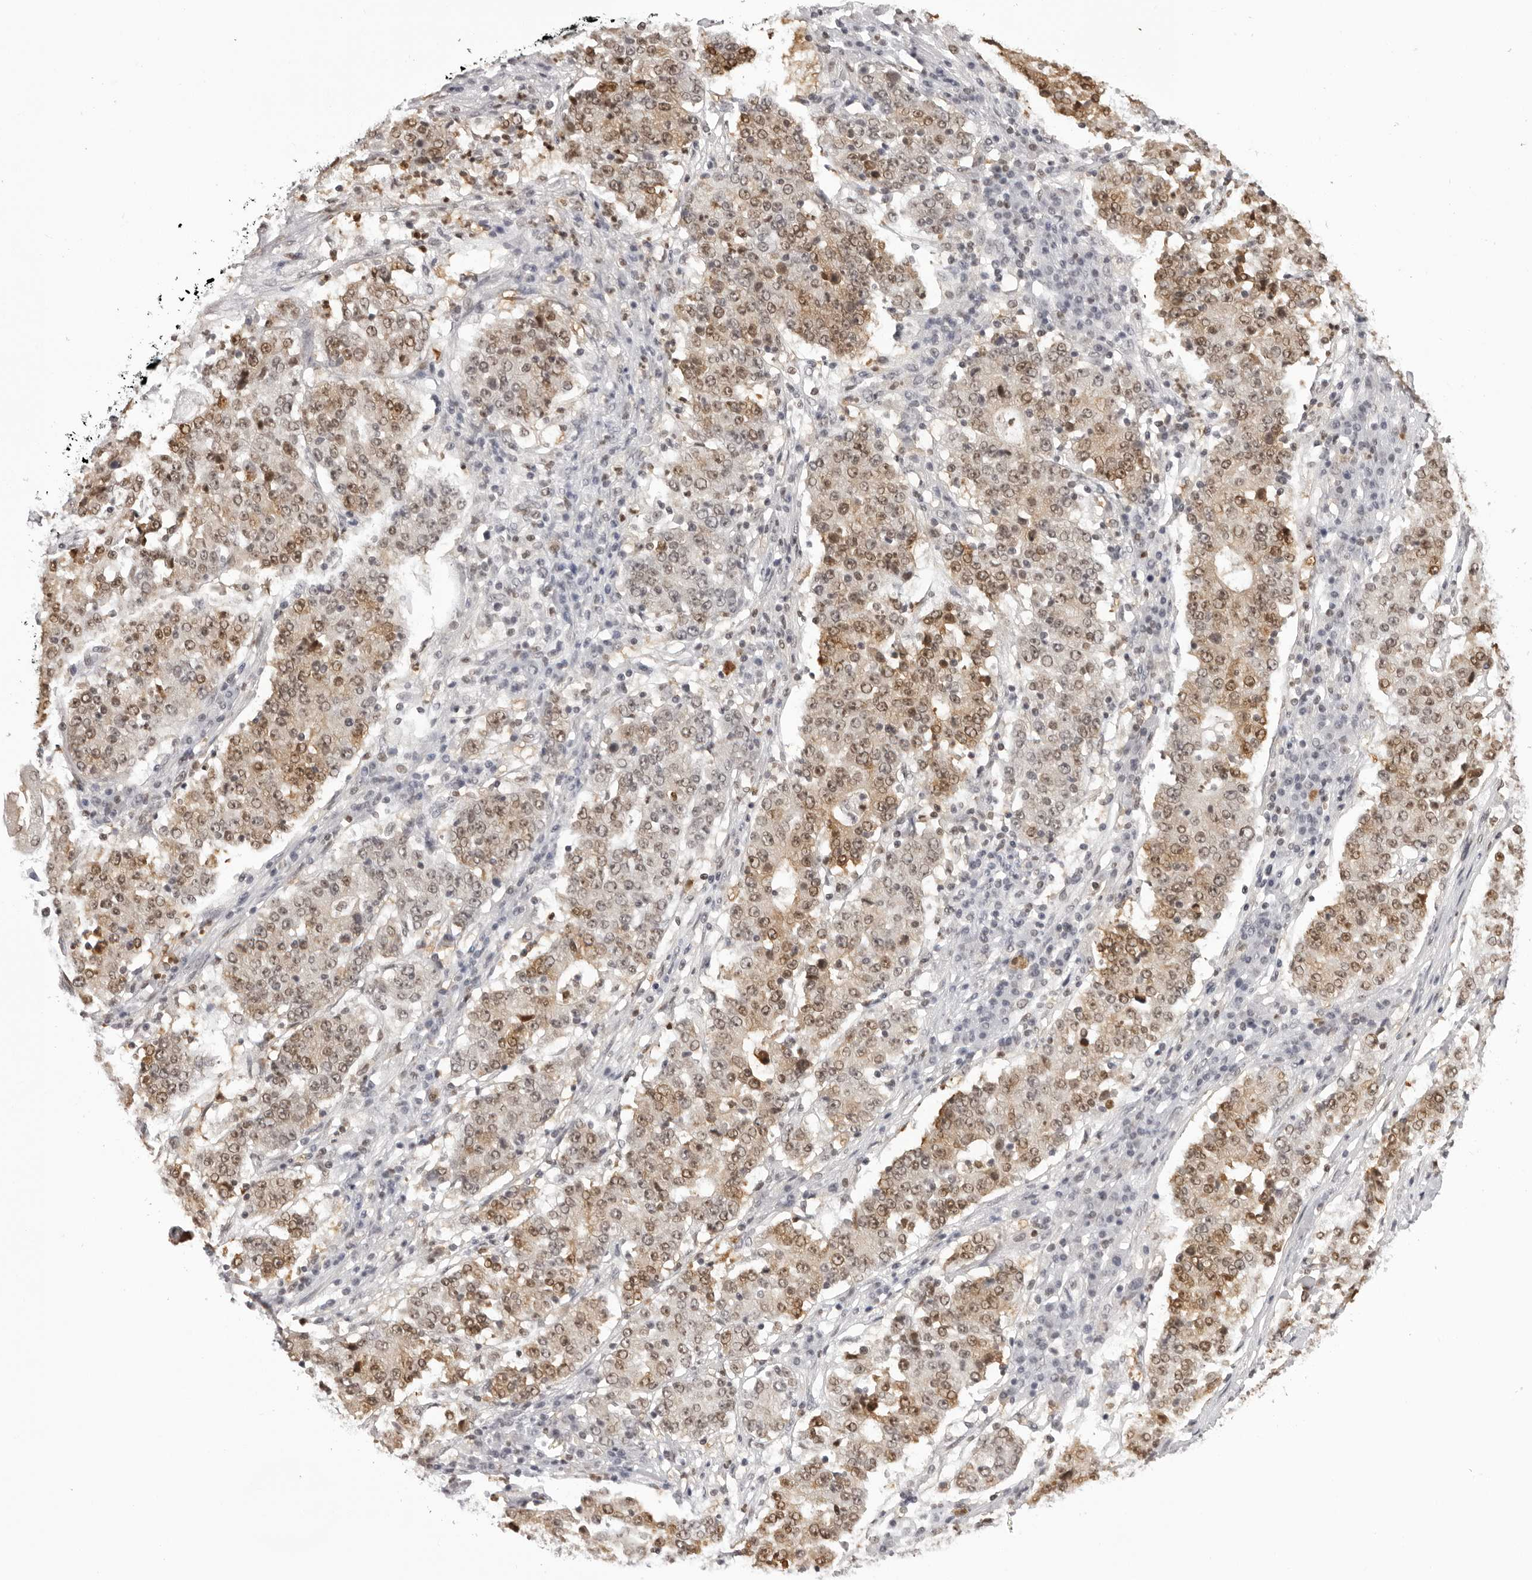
{"staining": {"intensity": "moderate", "quantity": ">75%", "location": "cytoplasmic/membranous,nuclear"}, "tissue": "stomach cancer", "cell_type": "Tumor cells", "image_type": "cancer", "snomed": [{"axis": "morphology", "description": "Adenocarcinoma, NOS"}, {"axis": "topography", "description": "Stomach"}], "caption": "Protein staining reveals moderate cytoplasmic/membranous and nuclear staining in approximately >75% of tumor cells in adenocarcinoma (stomach).", "gene": "HSPA4", "patient": {"sex": "male", "age": 59}}